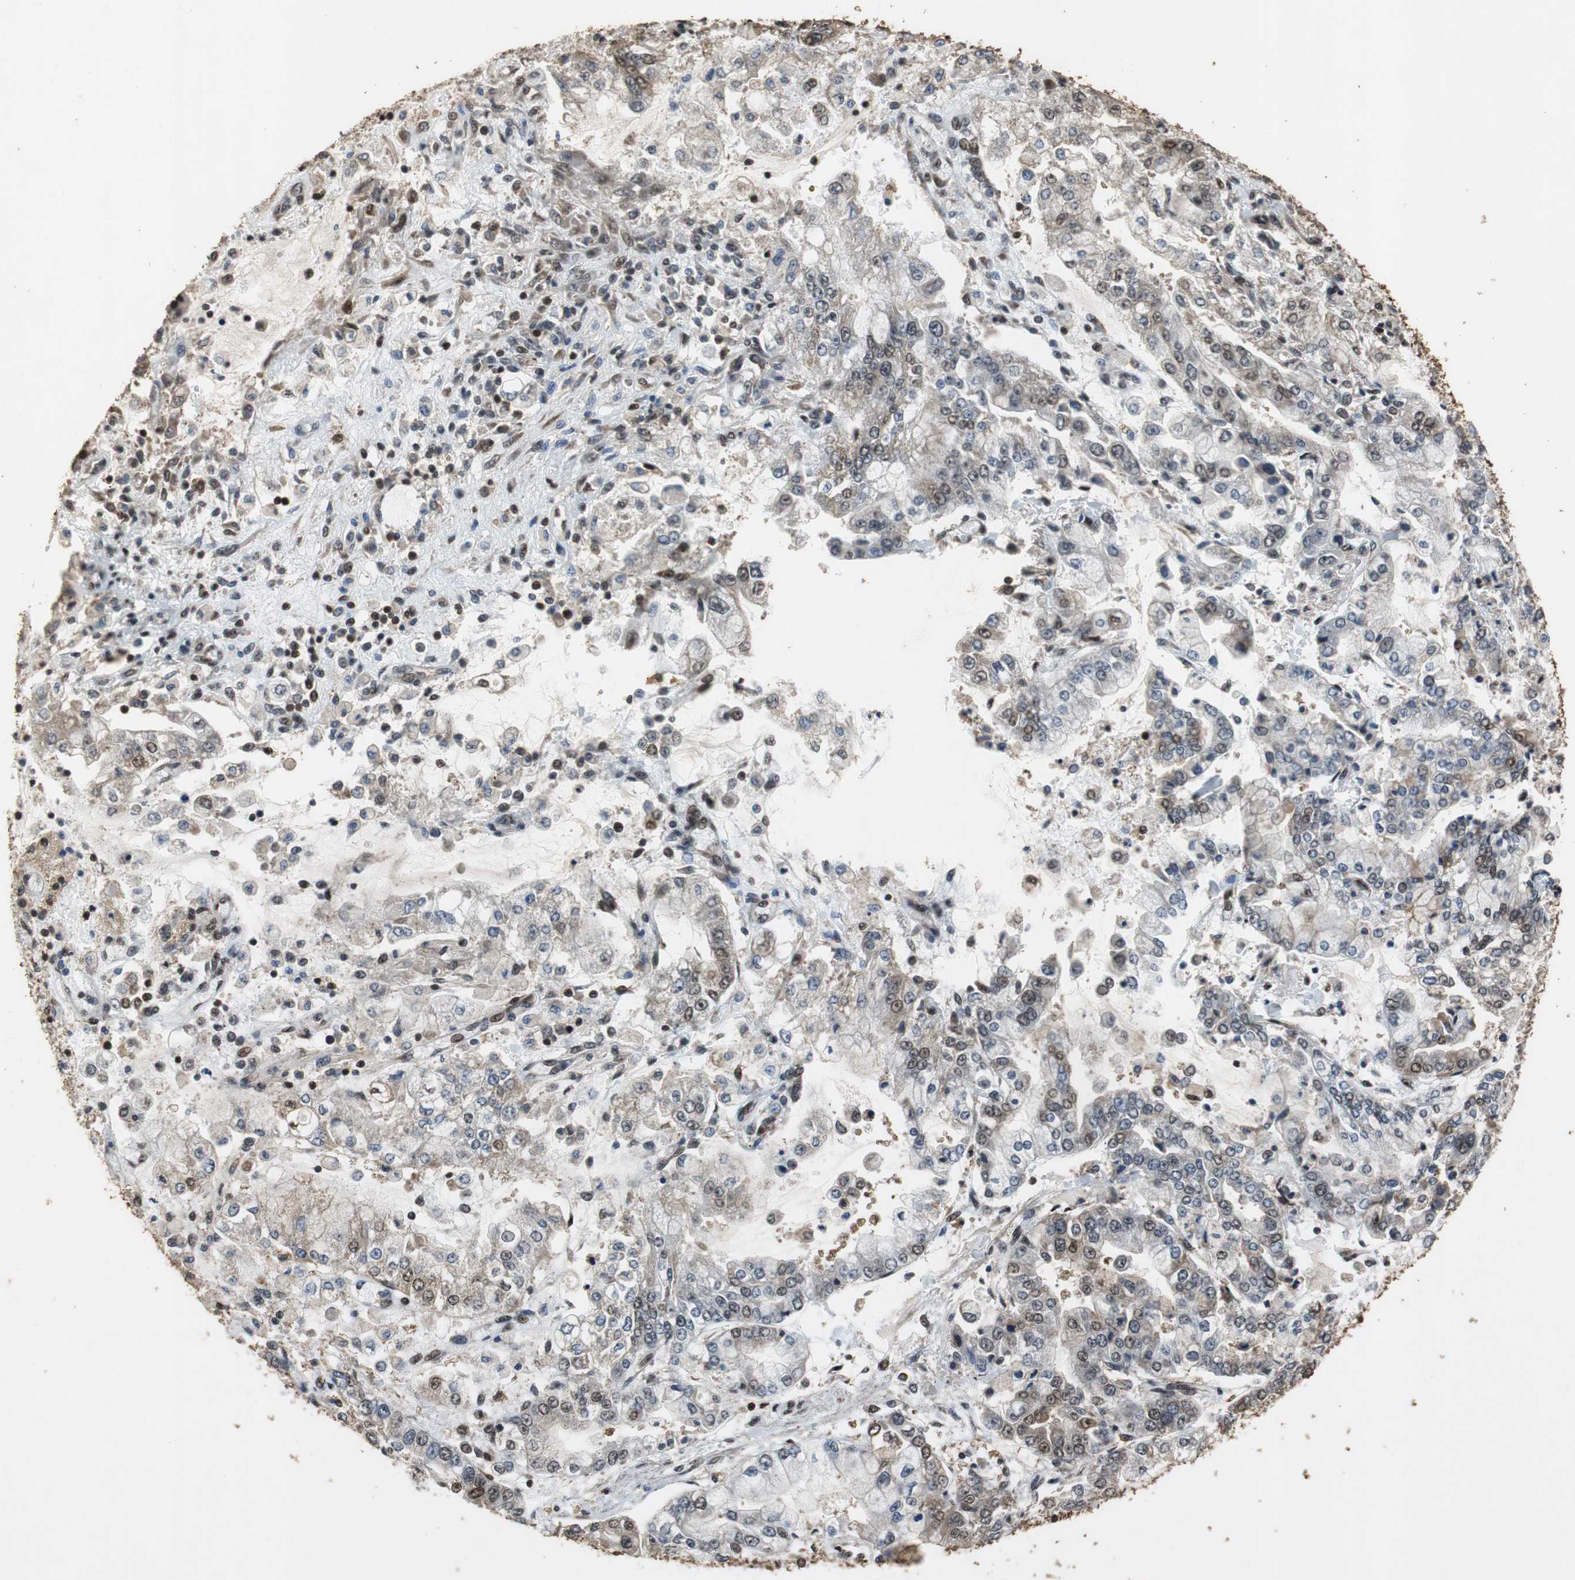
{"staining": {"intensity": "moderate", "quantity": "25%-75%", "location": "cytoplasmic/membranous,nuclear"}, "tissue": "stomach cancer", "cell_type": "Tumor cells", "image_type": "cancer", "snomed": [{"axis": "morphology", "description": "Adenocarcinoma, NOS"}, {"axis": "topography", "description": "Stomach"}], "caption": "Immunohistochemistry staining of adenocarcinoma (stomach), which reveals medium levels of moderate cytoplasmic/membranous and nuclear expression in about 25%-75% of tumor cells indicating moderate cytoplasmic/membranous and nuclear protein expression. The staining was performed using DAB (brown) for protein detection and nuclei were counterstained in hematoxylin (blue).", "gene": "ZNF18", "patient": {"sex": "male", "age": 76}}